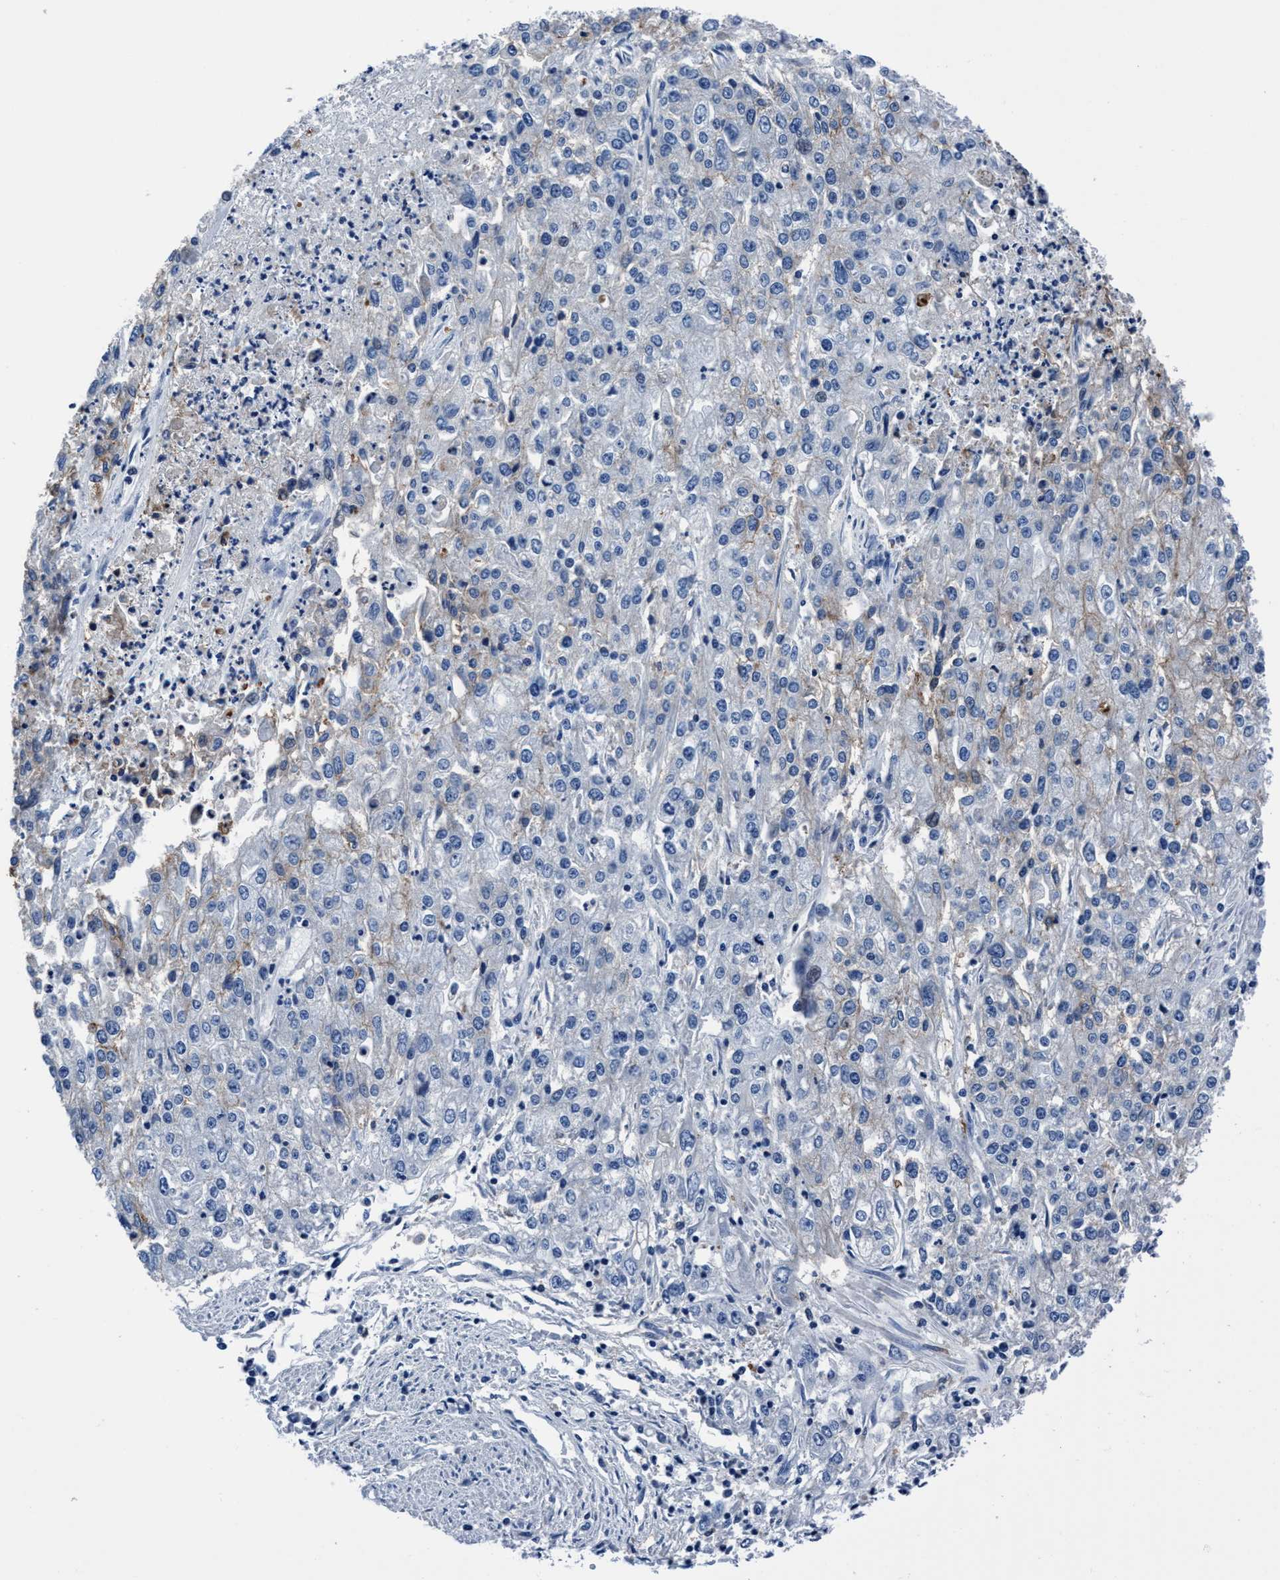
{"staining": {"intensity": "weak", "quantity": "<25%", "location": "cytoplasmic/membranous"}, "tissue": "endometrial cancer", "cell_type": "Tumor cells", "image_type": "cancer", "snomed": [{"axis": "morphology", "description": "Adenocarcinoma, NOS"}, {"axis": "topography", "description": "Endometrium"}], "caption": "Immunohistochemical staining of adenocarcinoma (endometrial) reveals no significant staining in tumor cells.", "gene": "TMEM94", "patient": {"sex": "female", "age": 49}}